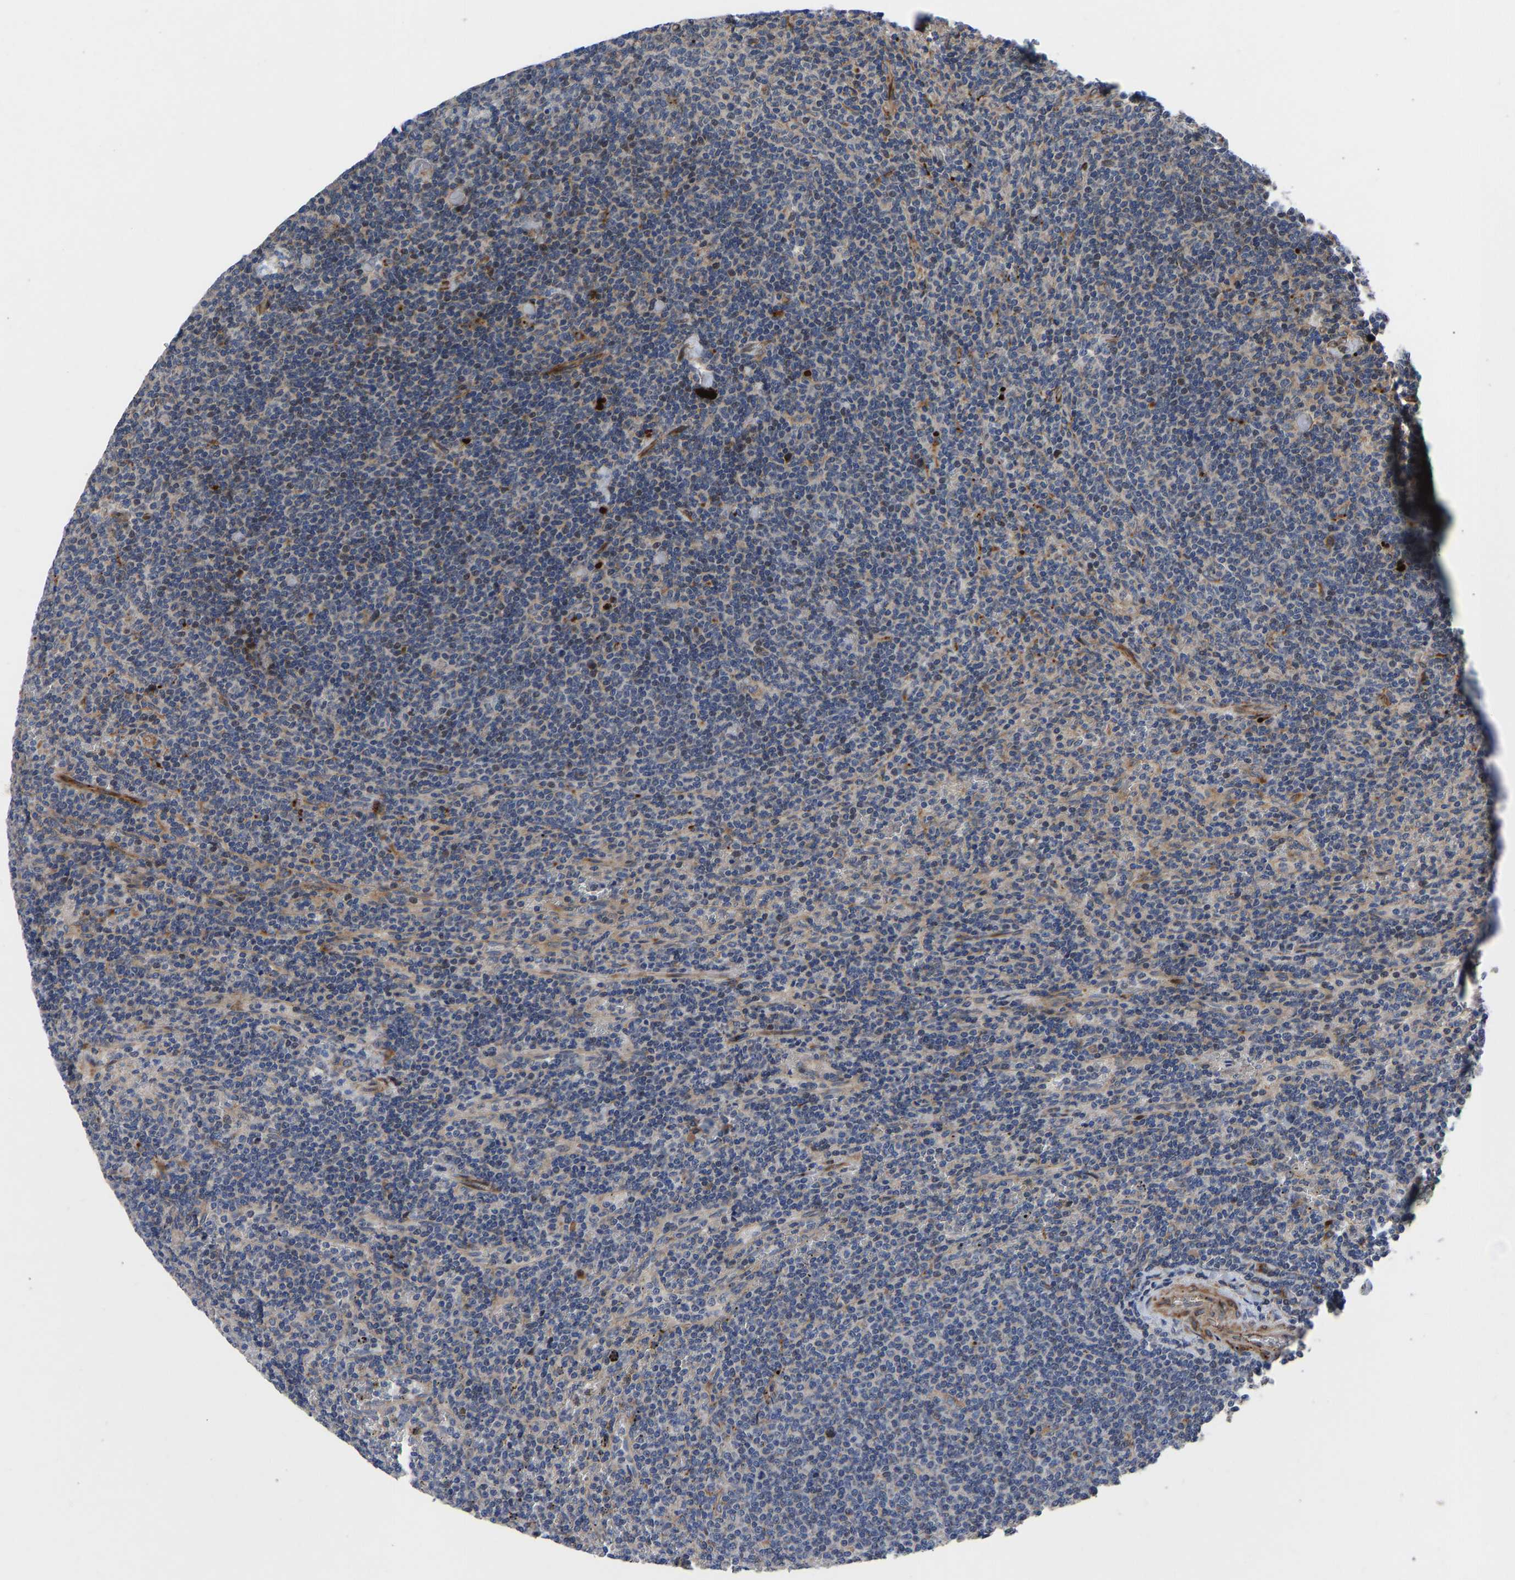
{"staining": {"intensity": "weak", "quantity": "<25%", "location": "cytoplasmic/membranous"}, "tissue": "lymphoma", "cell_type": "Tumor cells", "image_type": "cancer", "snomed": [{"axis": "morphology", "description": "Malignant lymphoma, non-Hodgkin's type, Low grade"}, {"axis": "topography", "description": "Spleen"}], "caption": "Tumor cells are negative for brown protein staining in lymphoma.", "gene": "TMEM38B", "patient": {"sex": "female", "age": 50}}